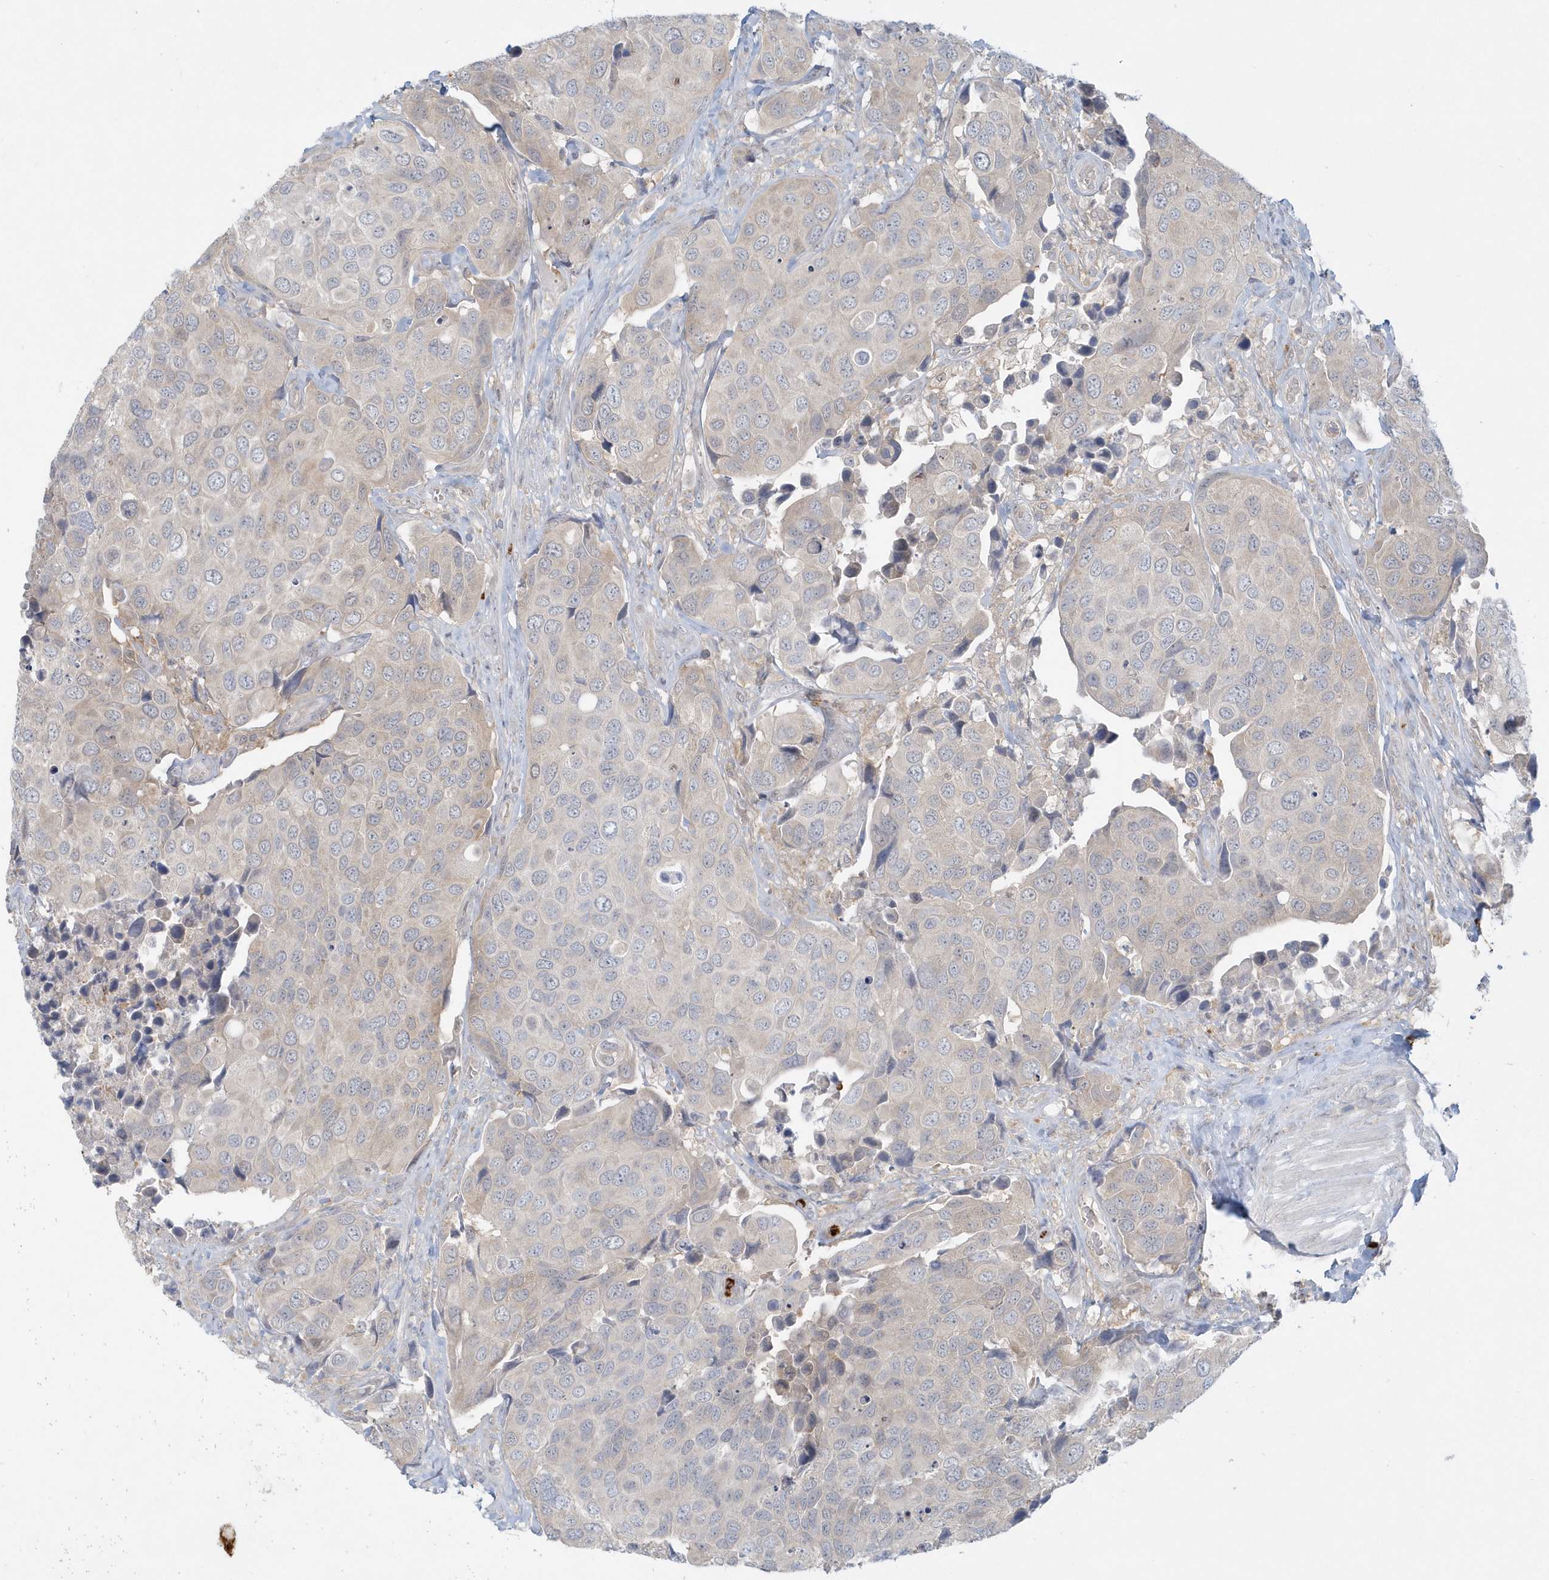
{"staining": {"intensity": "negative", "quantity": "none", "location": "none"}, "tissue": "urothelial cancer", "cell_type": "Tumor cells", "image_type": "cancer", "snomed": [{"axis": "morphology", "description": "Urothelial carcinoma, High grade"}, {"axis": "topography", "description": "Urinary bladder"}], "caption": "Histopathology image shows no significant protein positivity in tumor cells of urothelial cancer.", "gene": "RNF7", "patient": {"sex": "male", "age": 74}}